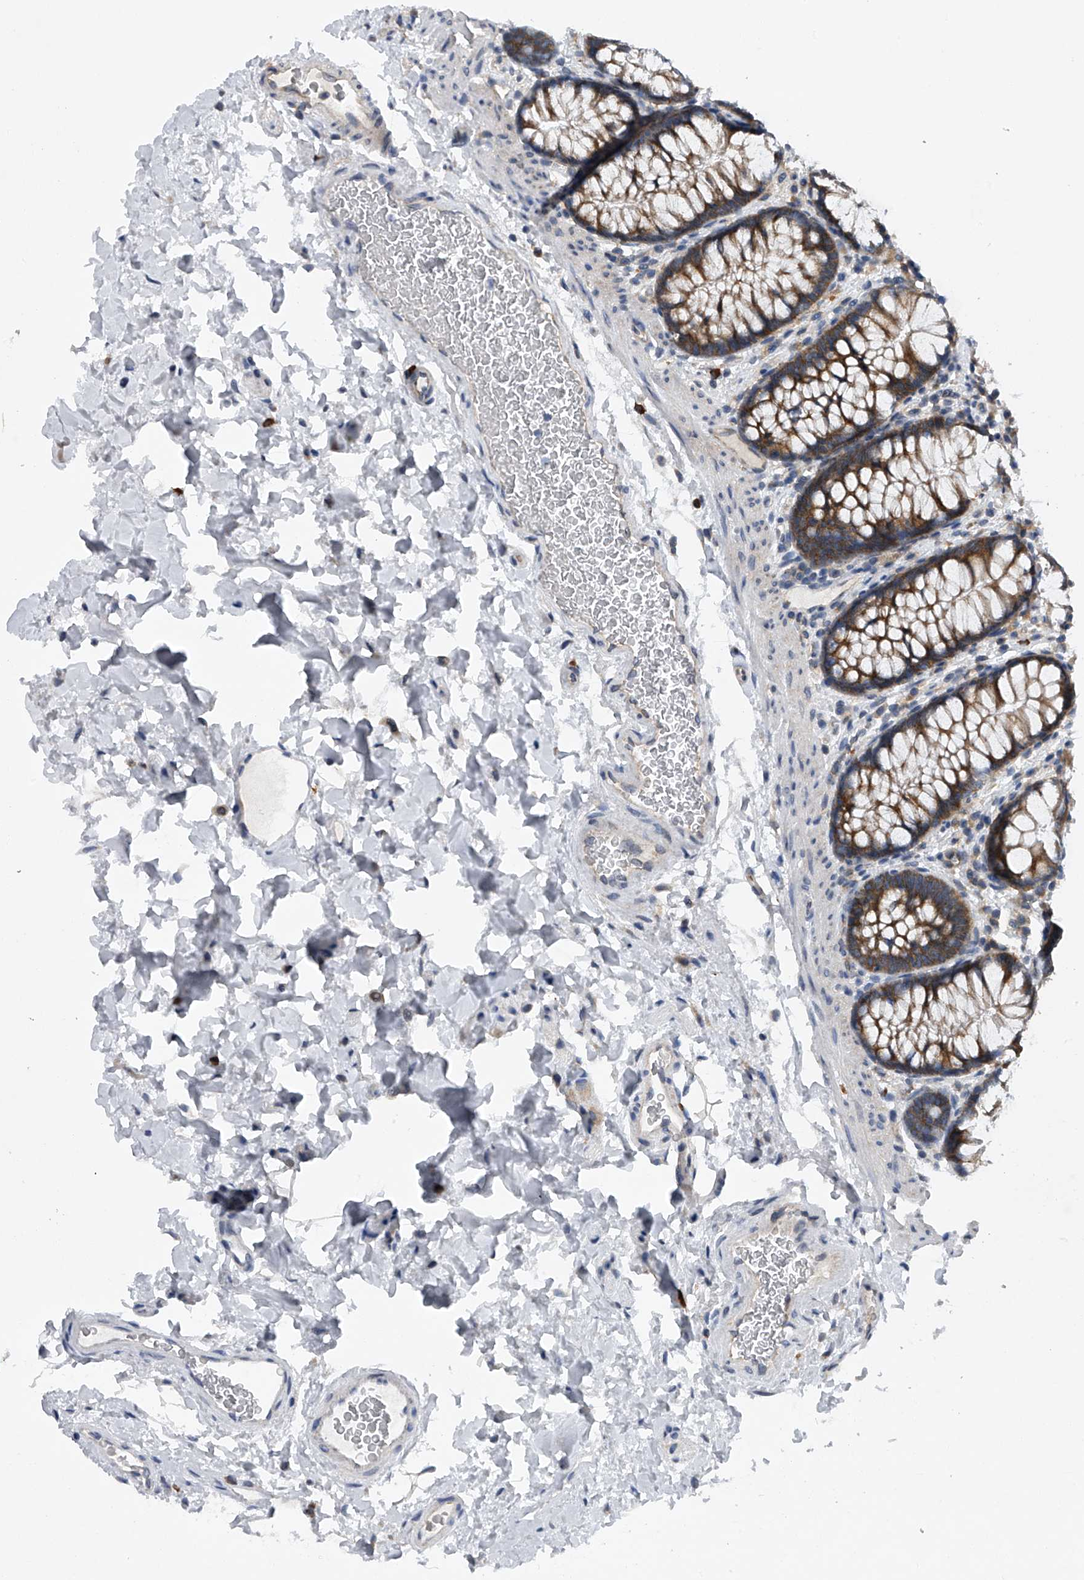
{"staining": {"intensity": "weak", "quantity": ">75%", "location": "cytoplasmic/membranous"}, "tissue": "colon", "cell_type": "Endothelial cells", "image_type": "normal", "snomed": [{"axis": "morphology", "description": "Normal tissue, NOS"}, {"axis": "topography", "description": "Colon"}], "caption": "IHC histopathology image of benign colon stained for a protein (brown), which shows low levels of weak cytoplasmic/membranous staining in approximately >75% of endothelial cells.", "gene": "RNF5", "patient": {"sex": "female", "age": 62}}